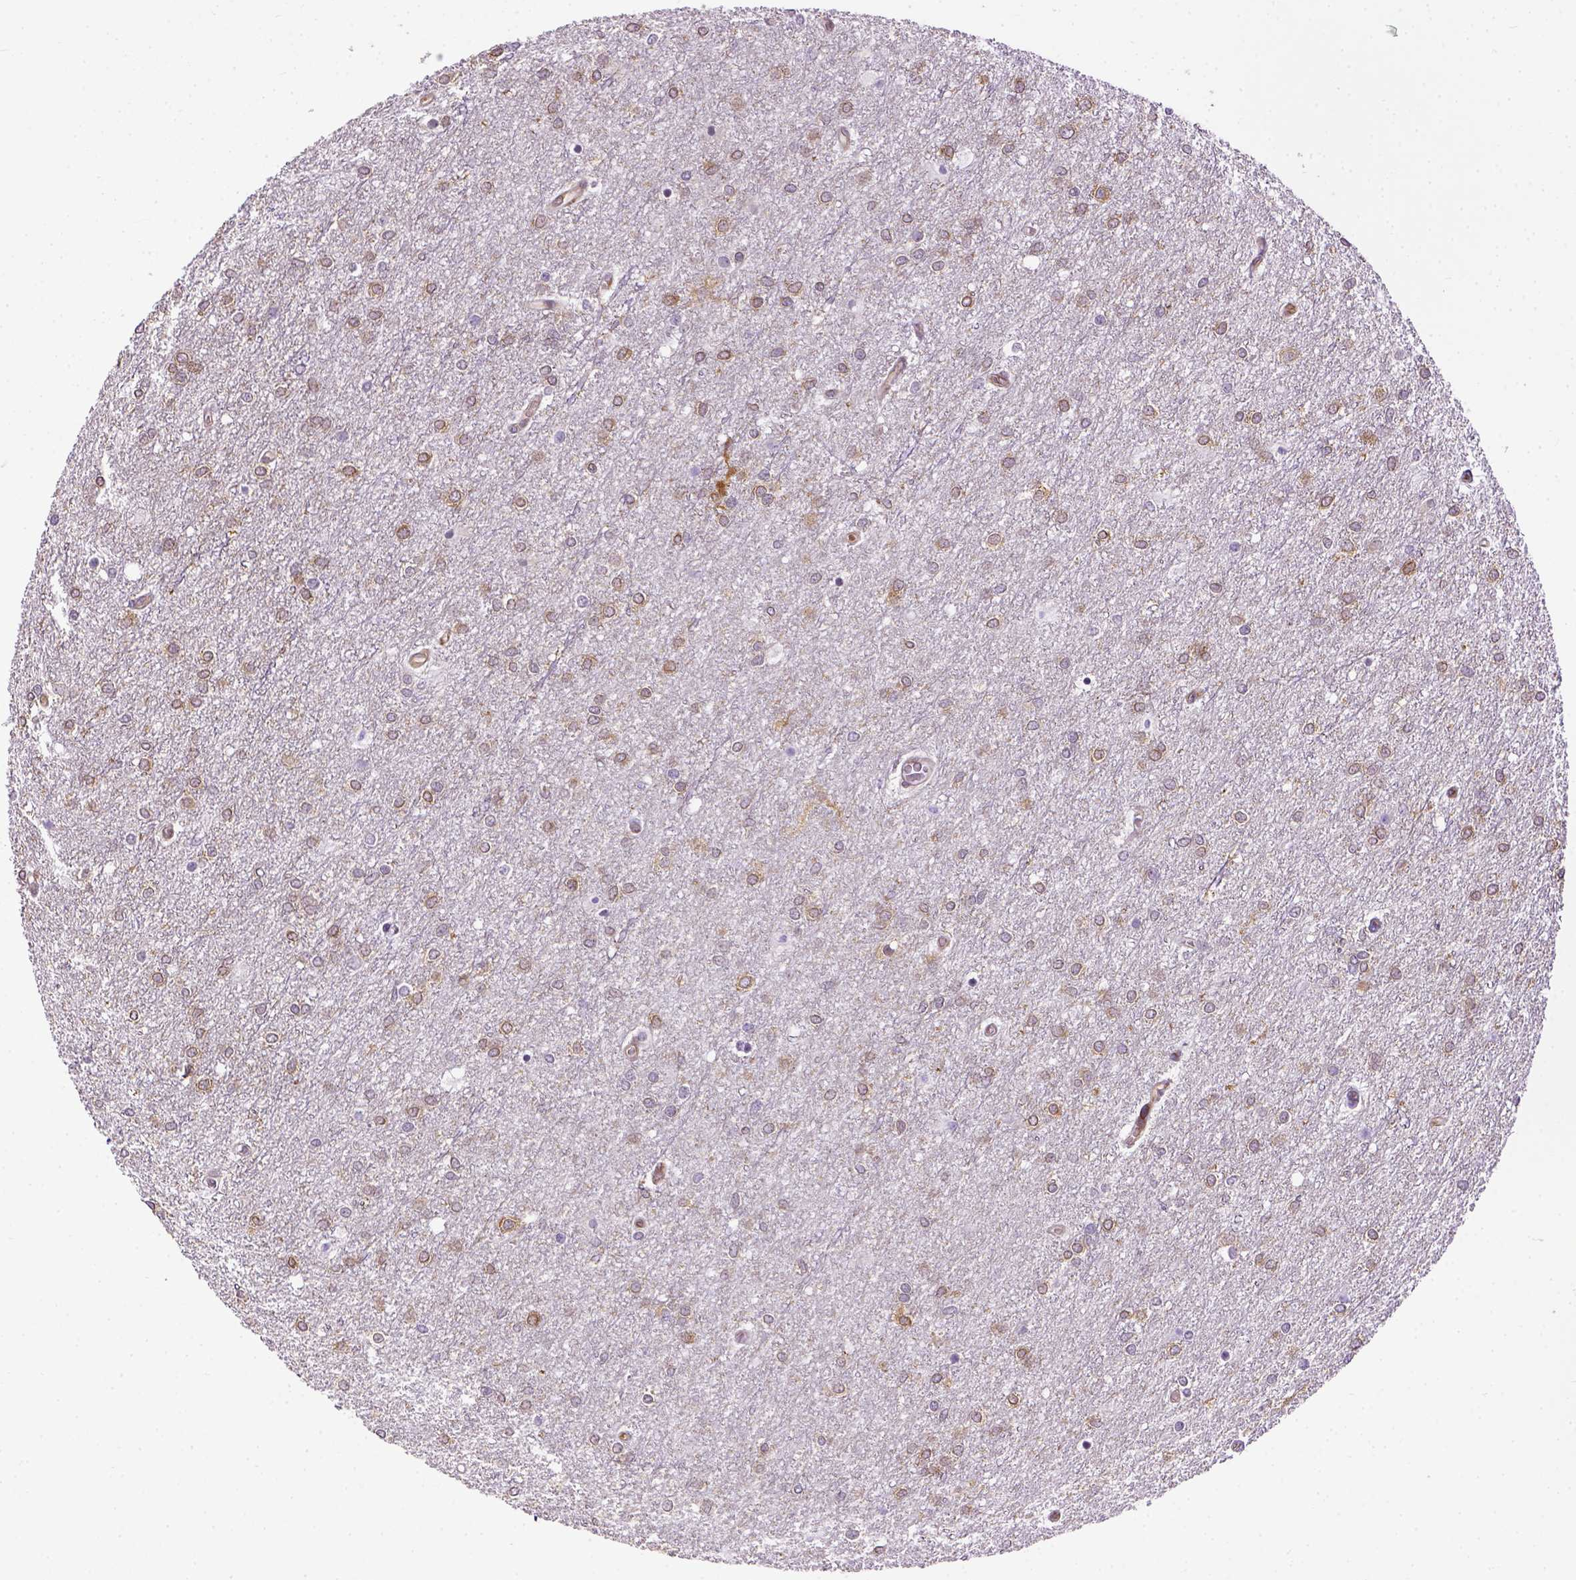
{"staining": {"intensity": "moderate", "quantity": "25%-75%", "location": "cytoplasmic/membranous"}, "tissue": "glioma", "cell_type": "Tumor cells", "image_type": "cancer", "snomed": [{"axis": "morphology", "description": "Glioma, malignant, High grade"}, {"axis": "topography", "description": "Brain"}], "caption": "Glioma tissue demonstrates moderate cytoplasmic/membranous expression in approximately 25%-75% of tumor cells, visualized by immunohistochemistry.", "gene": "KAZN", "patient": {"sex": "female", "age": 61}}